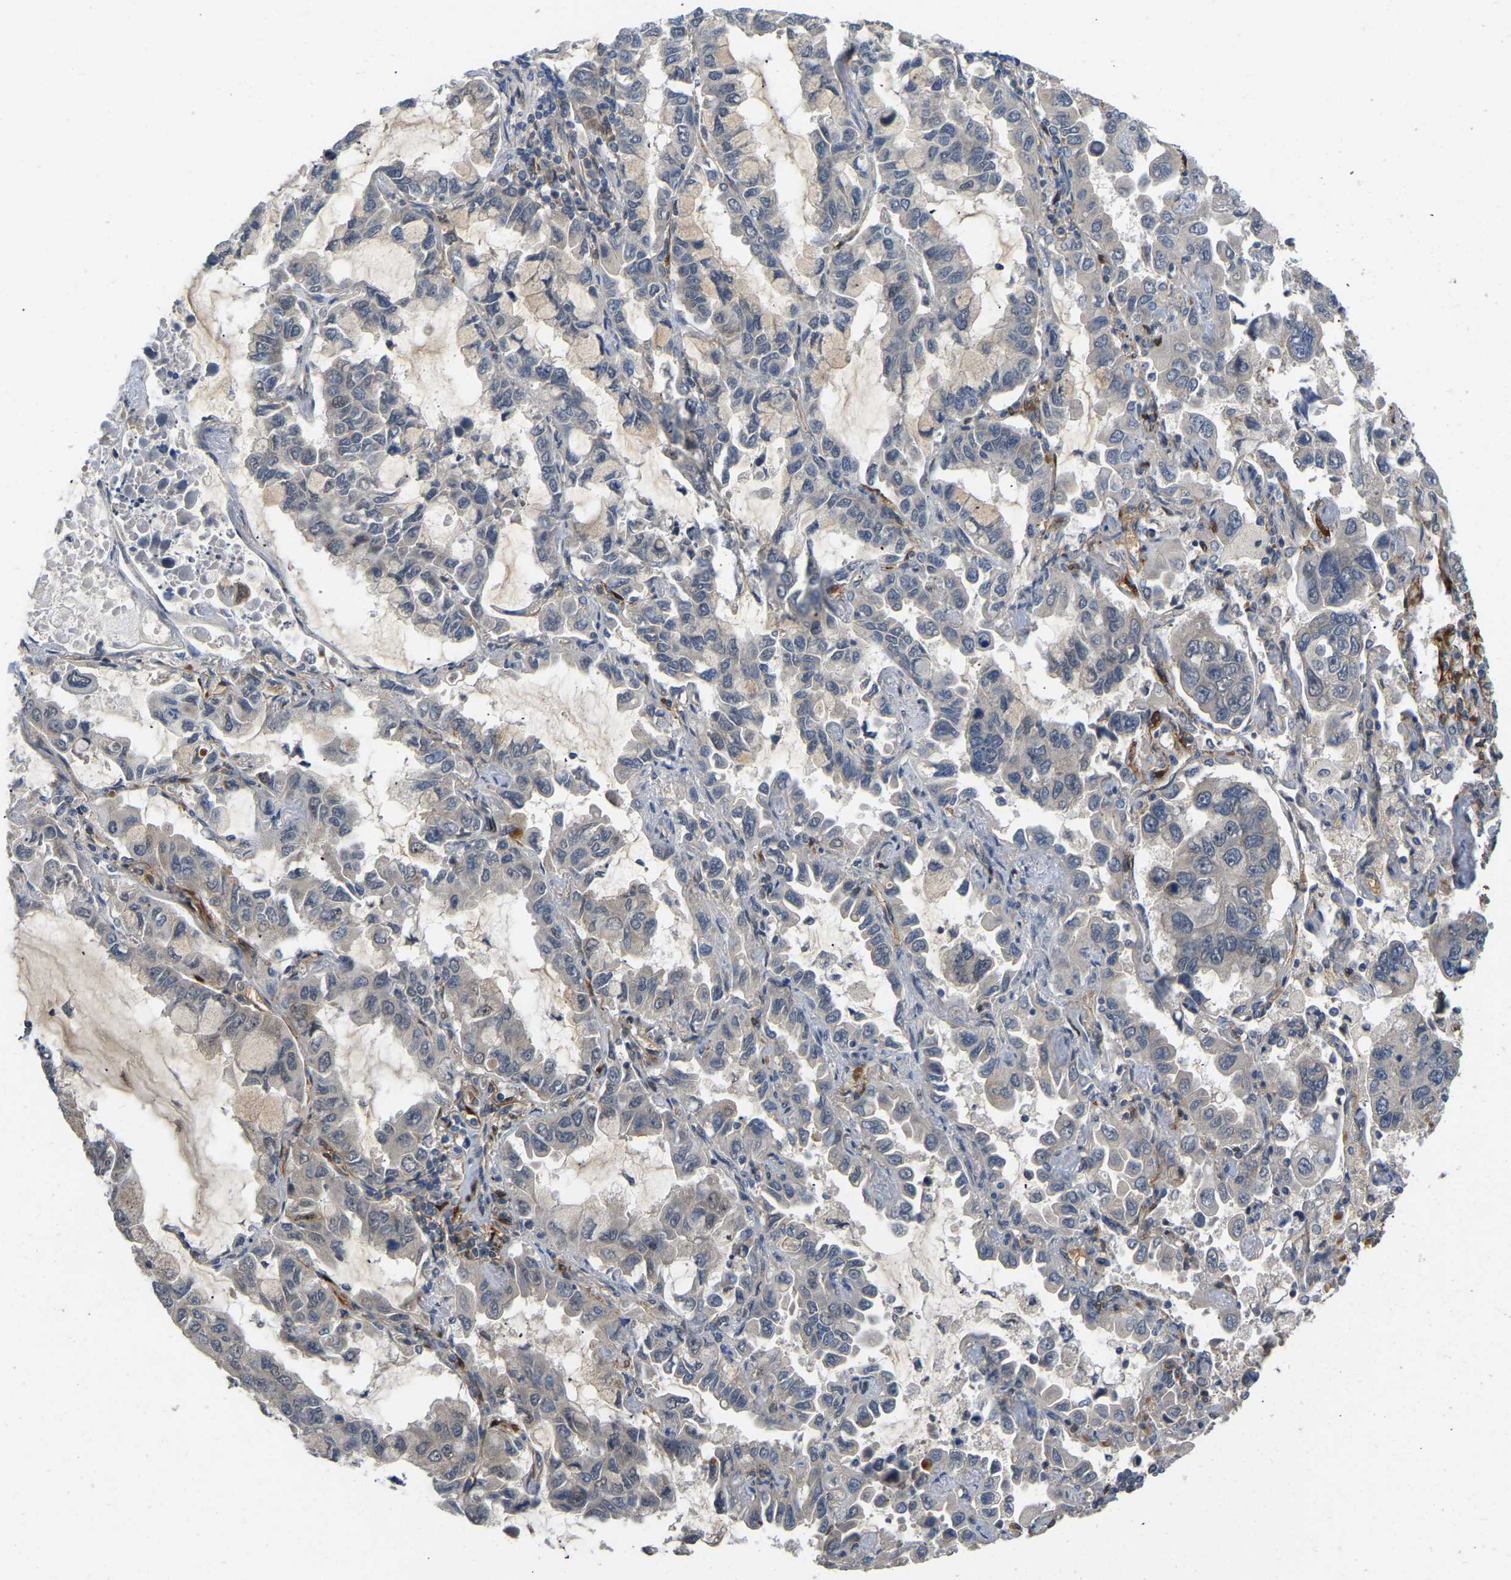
{"staining": {"intensity": "negative", "quantity": "none", "location": "none"}, "tissue": "lung cancer", "cell_type": "Tumor cells", "image_type": "cancer", "snomed": [{"axis": "morphology", "description": "Adenocarcinoma, NOS"}, {"axis": "topography", "description": "Lung"}], "caption": "Tumor cells show no significant expression in lung adenocarcinoma. (Brightfield microscopy of DAB (3,3'-diaminobenzidine) immunohistochemistry at high magnification).", "gene": "LIMK2", "patient": {"sex": "male", "age": 64}}